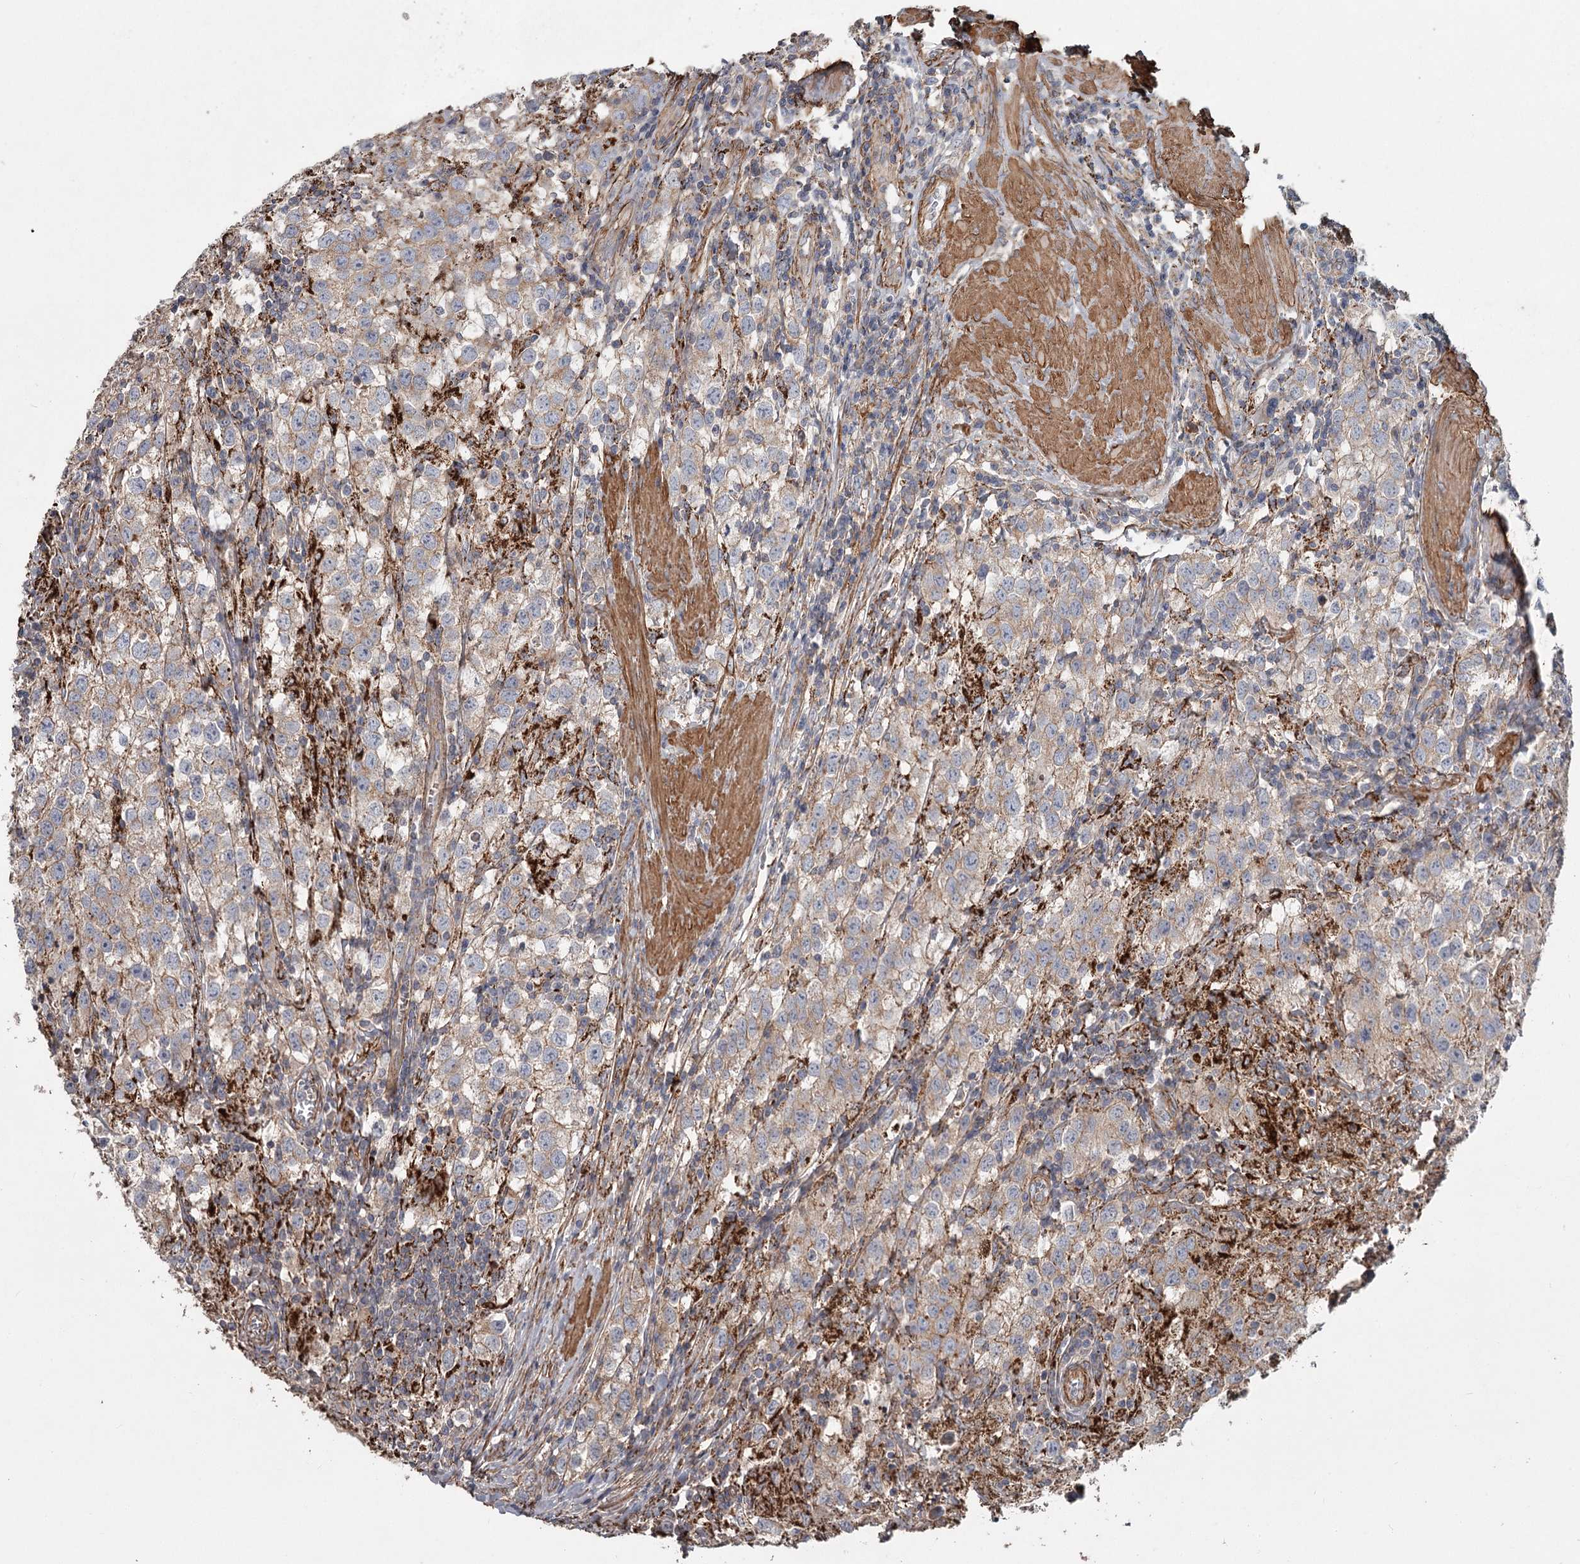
{"staining": {"intensity": "weak", "quantity": ">75%", "location": "cytoplasmic/membranous"}, "tissue": "testis cancer", "cell_type": "Tumor cells", "image_type": "cancer", "snomed": [{"axis": "morphology", "description": "Seminoma, NOS"}, {"axis": "morphology", "description": "Carcinoma, Embryonal, NOS"}, {"axis": "topography", "description": "Testis"}], "caption": "This is a photomicrograph of immunohistochemistry staining of testis embryonal carcinoma, which shows weak positivity in the cytoplasmic/membranous of tumor cells.", "gene": "DHRS9", "patient": {"sex": "male", "age": 43}}